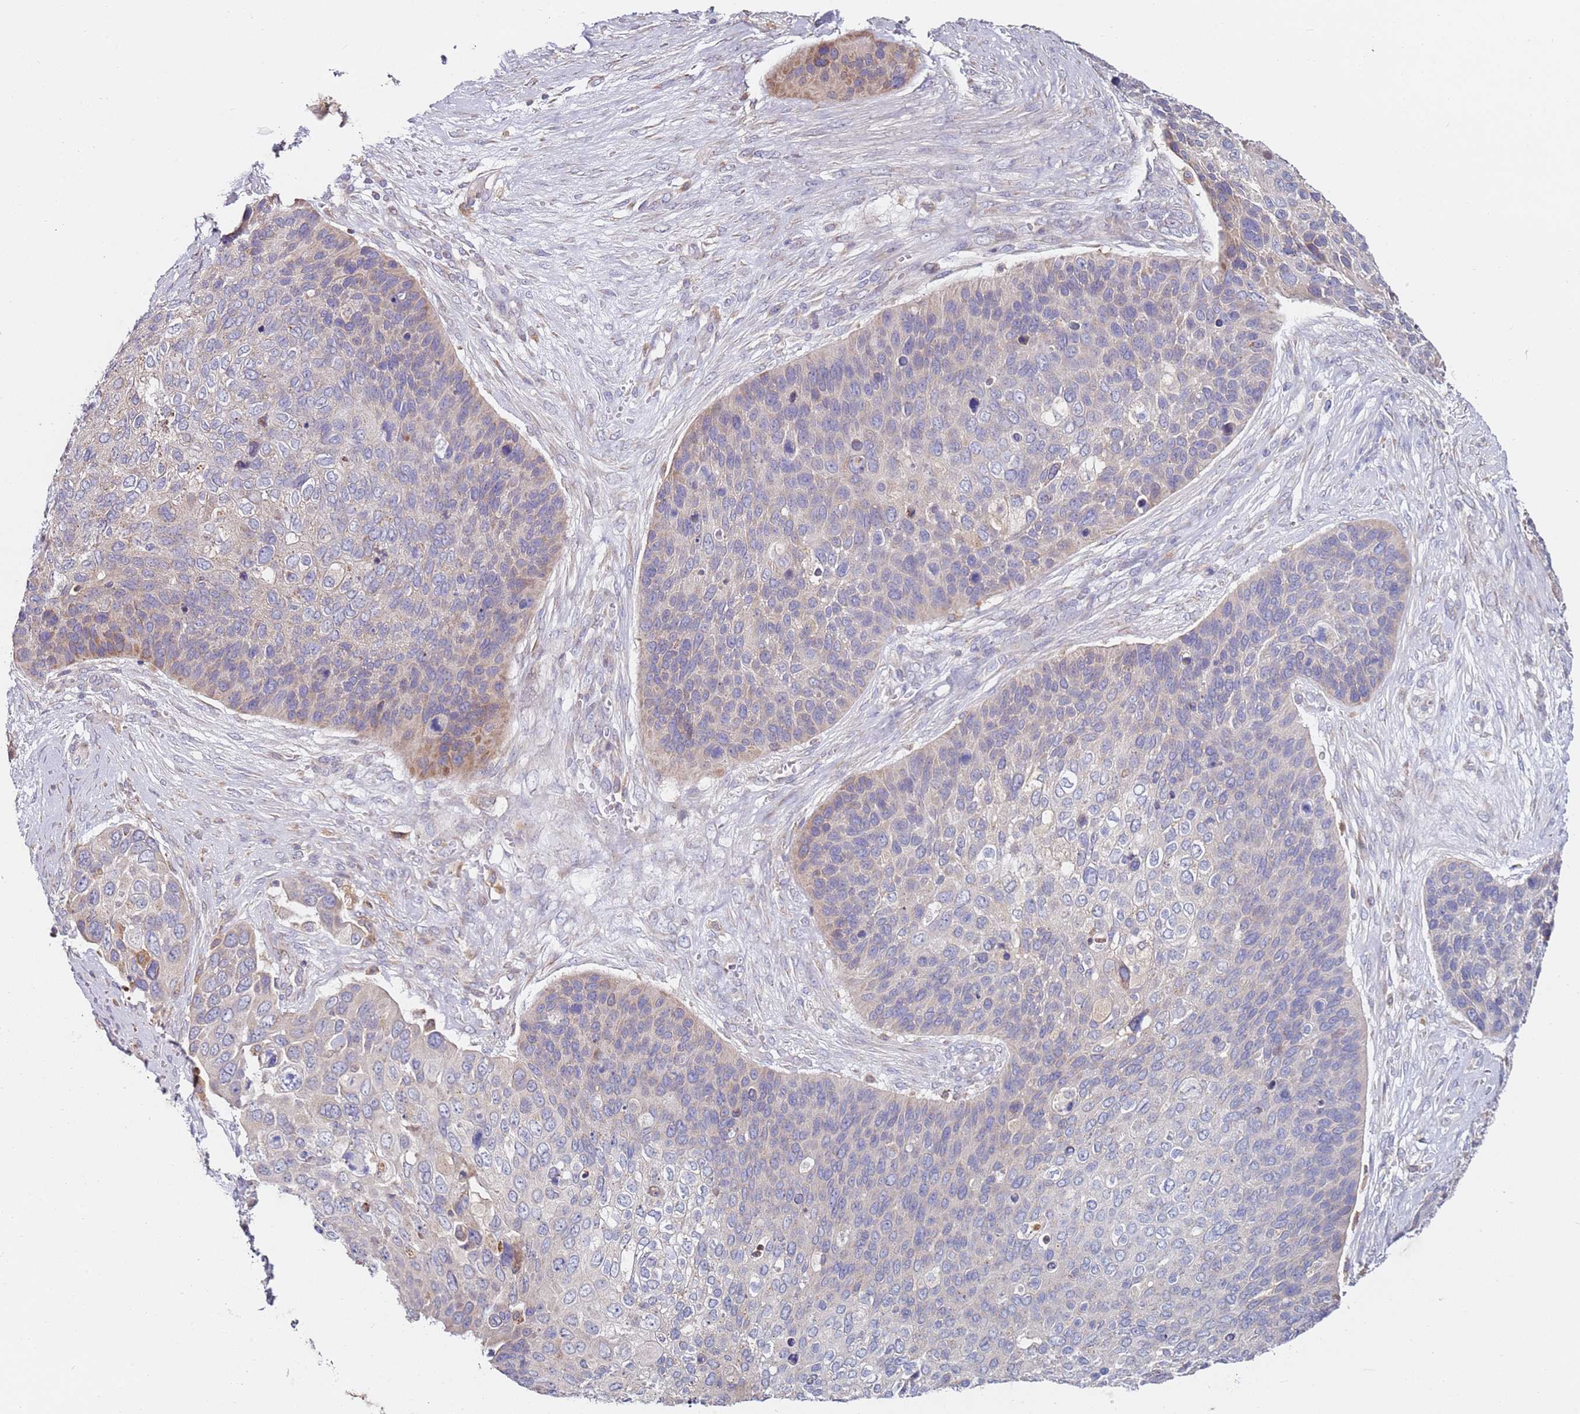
{"staining": {"intensity": "weak", "quantity": "<25%", "location": "cytoplasmic/membranous"}, "tissue": "skin cancer", "cell_type": "Tumor cells", "image_type": "cancer", "snomed": [{"axis": "morphology", "description": "Basal cell carcinoma"}, {"axis": "topography", "description": "Skin"}], "caption": "Immunohistochemical staining of skin basal cell carcinoma reveals no significant staining in tumor cells. The staining is performed using DAB (3,3'-diaminobenzidine) brown chromogen with nuclei counter-stained in using hematoxylin.", "gene": "CNOT9", "patient": {"sex": "female", "age": 74}}